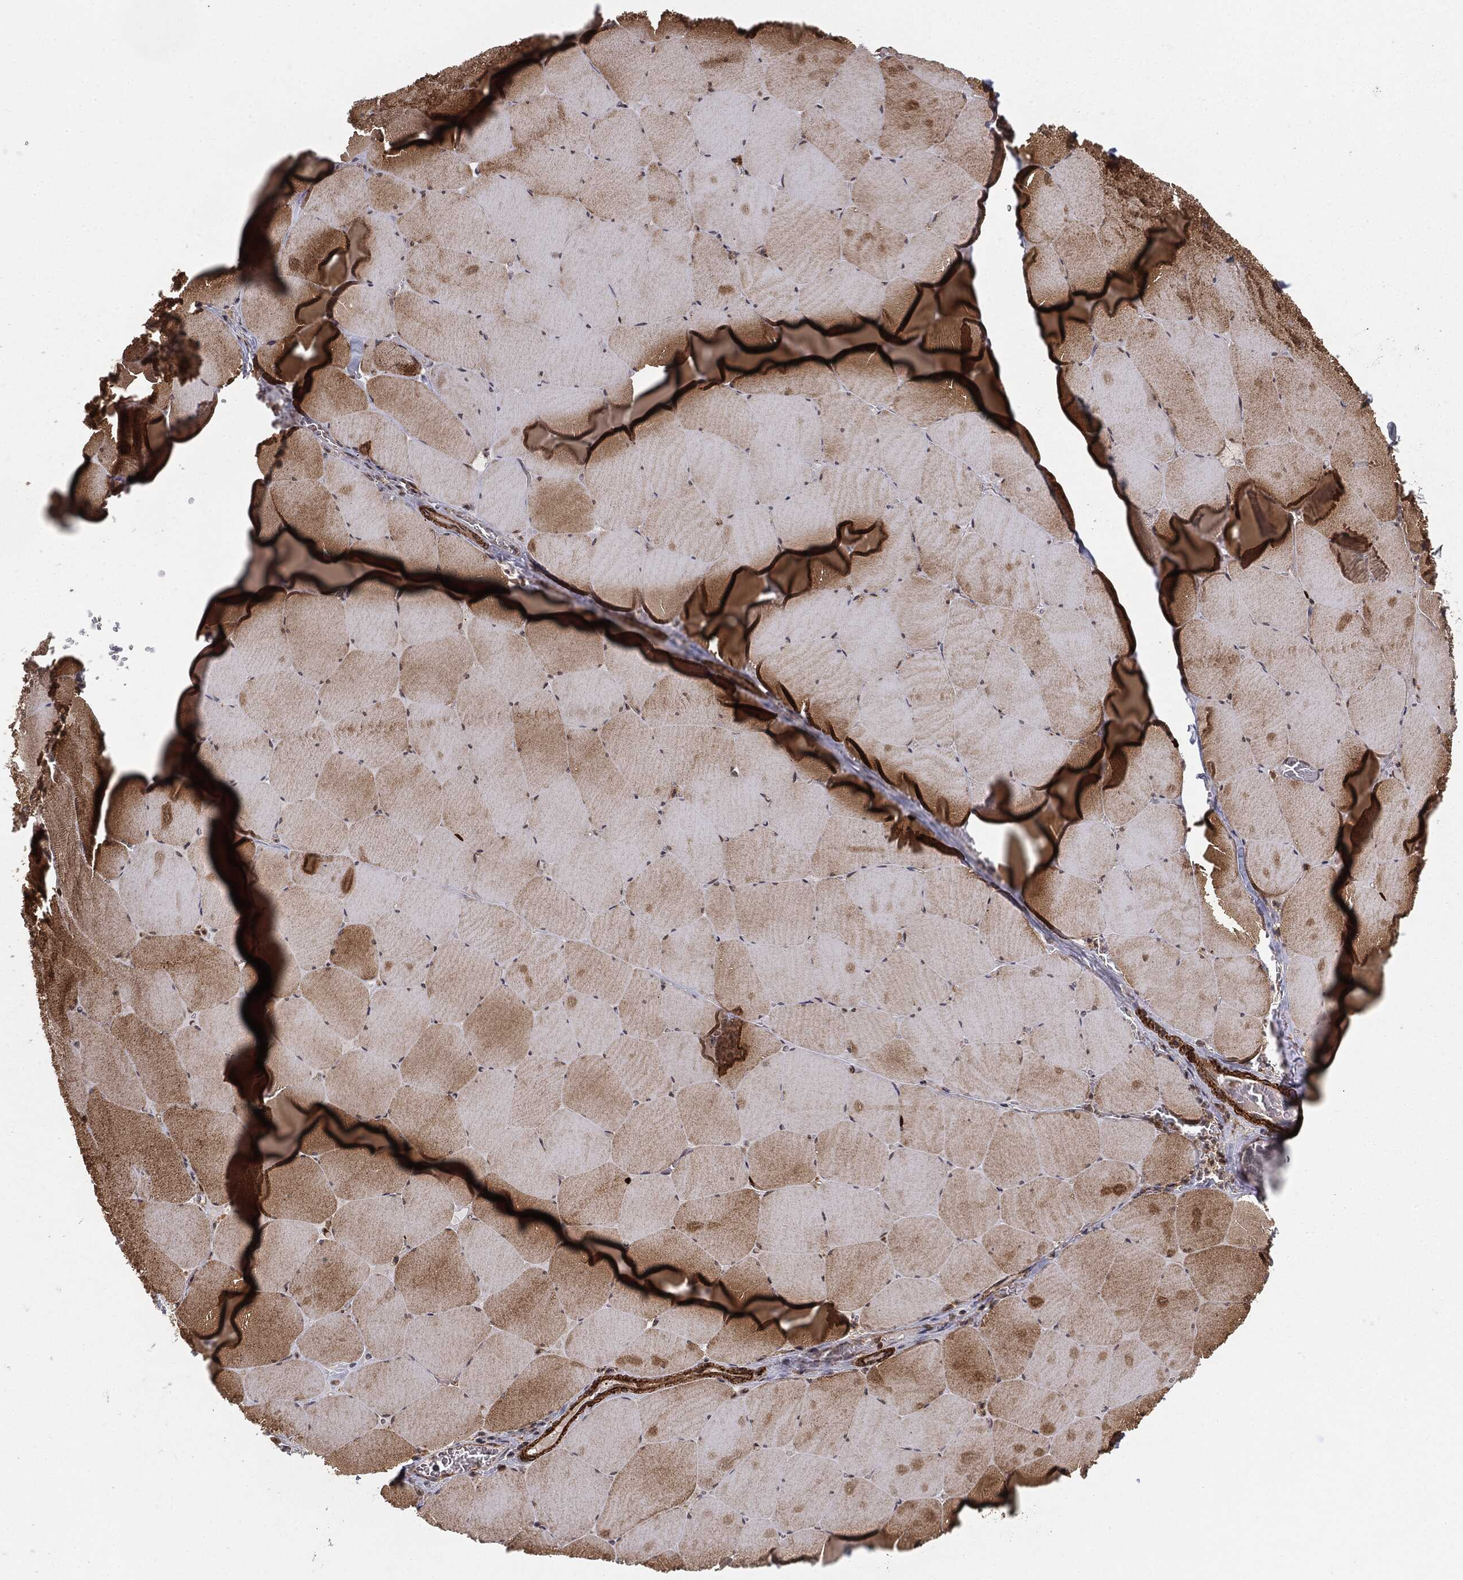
{"staining": {"intensity": "moderate", "quantity": ">75%", "location": "cytoplasmic/membranous"}, "tissue": "skeletal muscle", "cell_type": "Myocytes", "image_type": "normal", "snomed": [{"axis": "morphology", "description": "Normal tissue, NOS"}, {"axis": "morphology", "description": "Malignant melanoma, Metastatic site"}, {"axis": "topography", "description": "Skeletal muscle"}], "caption": "The micrograph reveals a brown stain indicating the presence of a protein in the cytoplasmic/membranous of myocytes in skeletal muscle. Immunohistochemistry stains the protein in brown and the nuclei are stained blue.", "gene": "PTEN", "patient": {"sex": "male", "age": 50}}